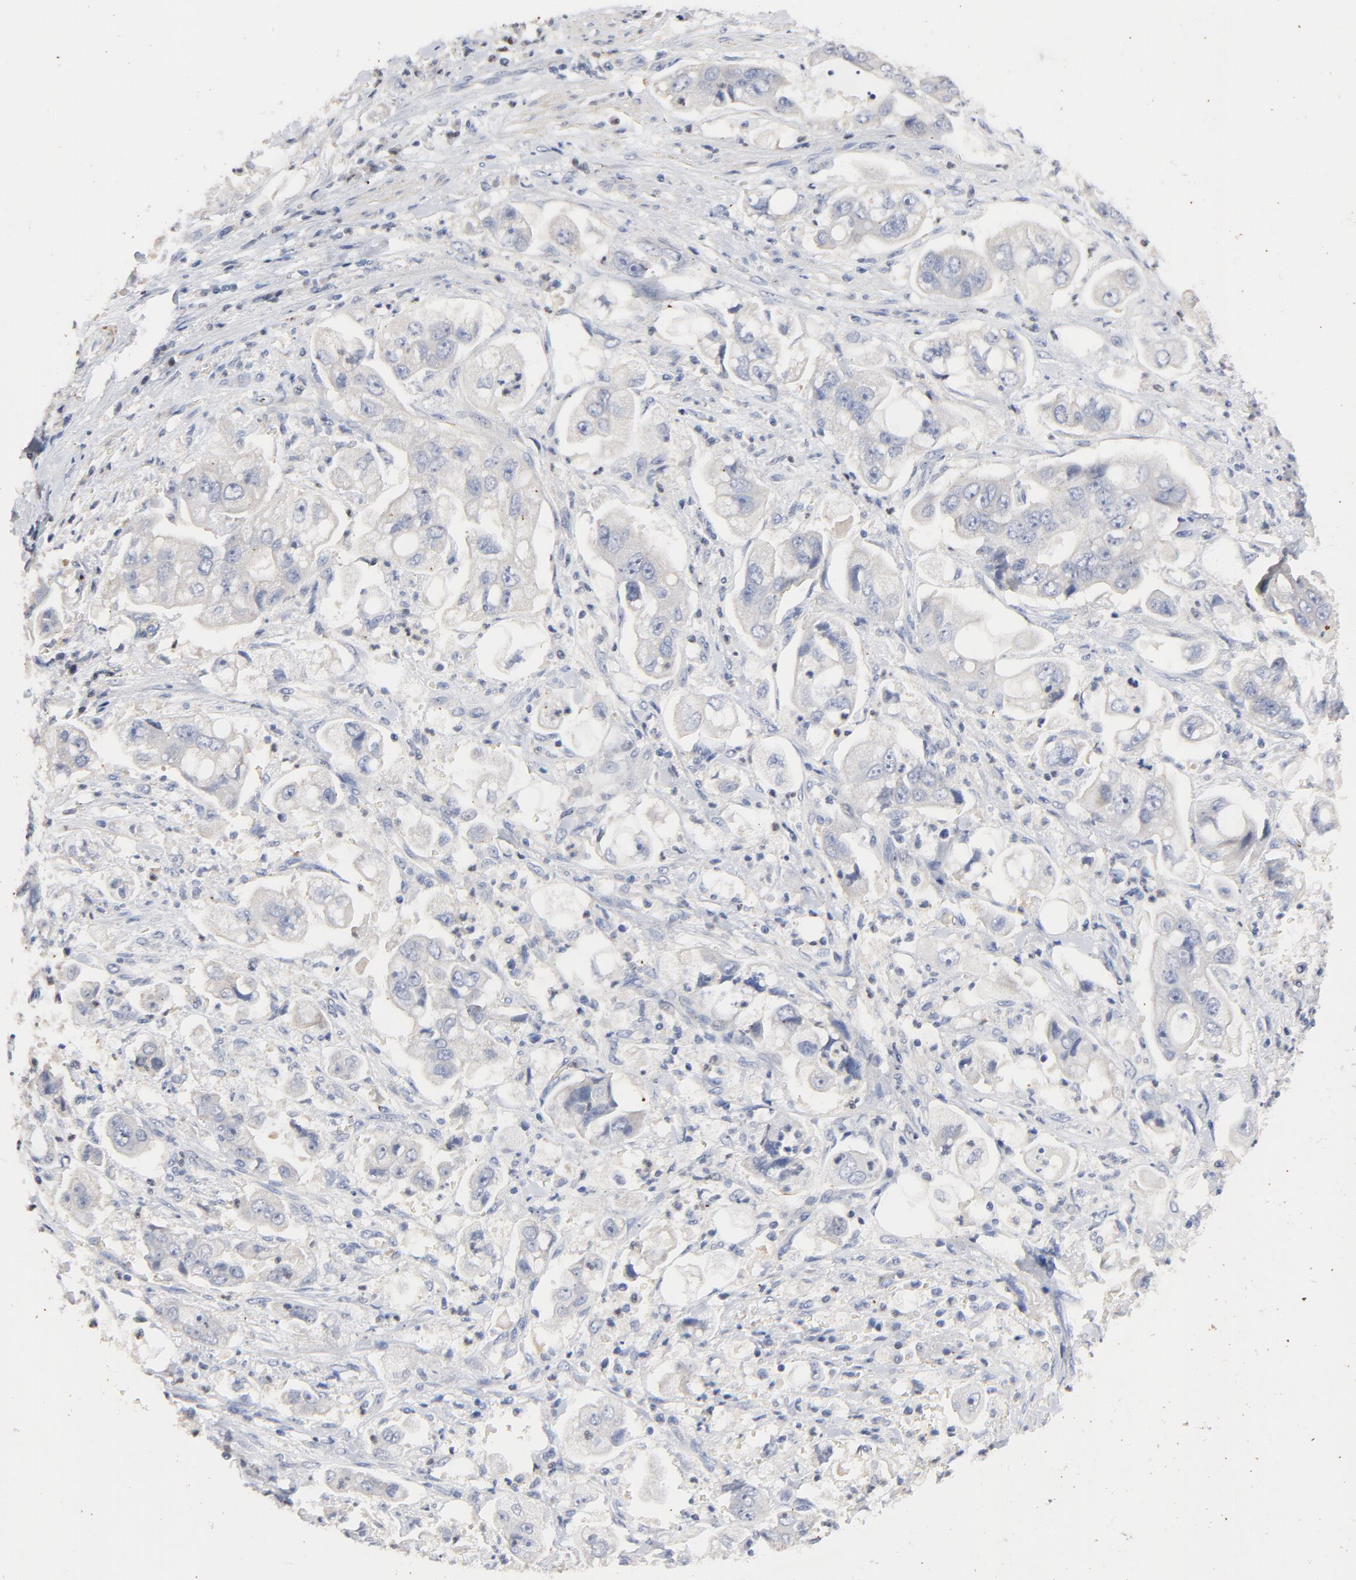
{"staining": {"intensity": "negative", "quantity": "none", "location": "none"}, "tissue": "stomach cancer", "cell_type": "Tumor cells", "image_type": "cancer", "snomed": [{"axis": "morphology", "description": "Adenocarcinoma, NOS"}, {"axis": "topography", "description": "Stomach"}], "caption": "This is an immunohistochemistry (IHC) micrograph of stomach cancer (adenocarcinoma). There is no expression in tumor cells.", "gene": "AADAC", "patient": {"sex": "male", "age": 62}}